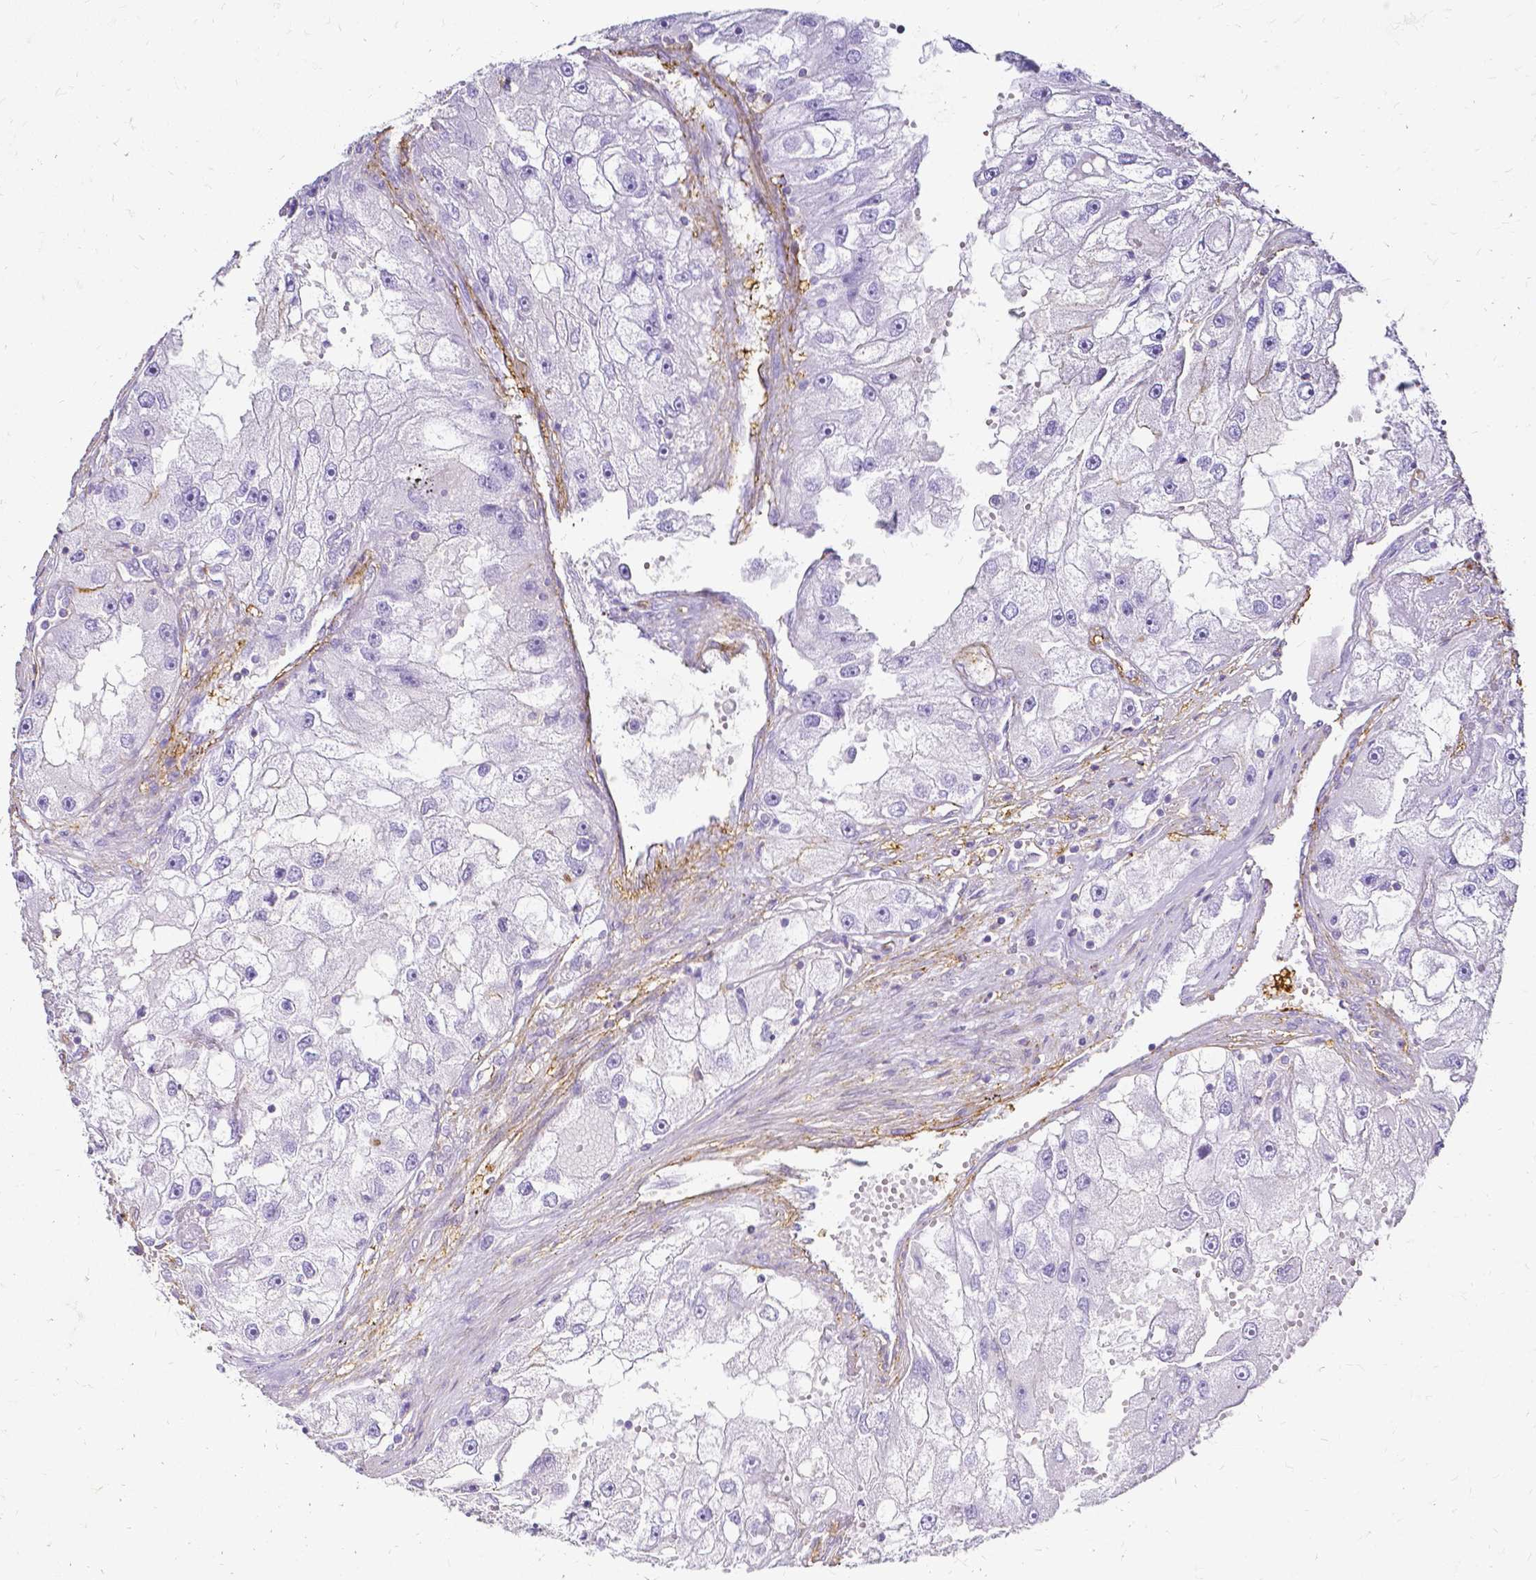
{"staining": {"intensity": "negative", "quantity": "none", "location": "none"}, "tissue": "renal cancer", "cell_type": "Tumor cells", "image_type": "cancer", "snomed": [{"axis": "morphology", "description": "Adenocarcinoma, NOS"}, {"axis": "topography", "description": "Kidney"}], "caption": "IHC image of neoplastic tissue: human renal cancer (adenocarcinoma) stained with DAB (3,3'-diaminobenzidine) demonstrates no significant protein expression in tumor cells. (Brightfield microscopy of DAB (3,3'-diaminobenzidine) immunohistochemistry at high magnification).", "gene": "HSPA12A", "patient": {"sex": "male", "age": 63}}